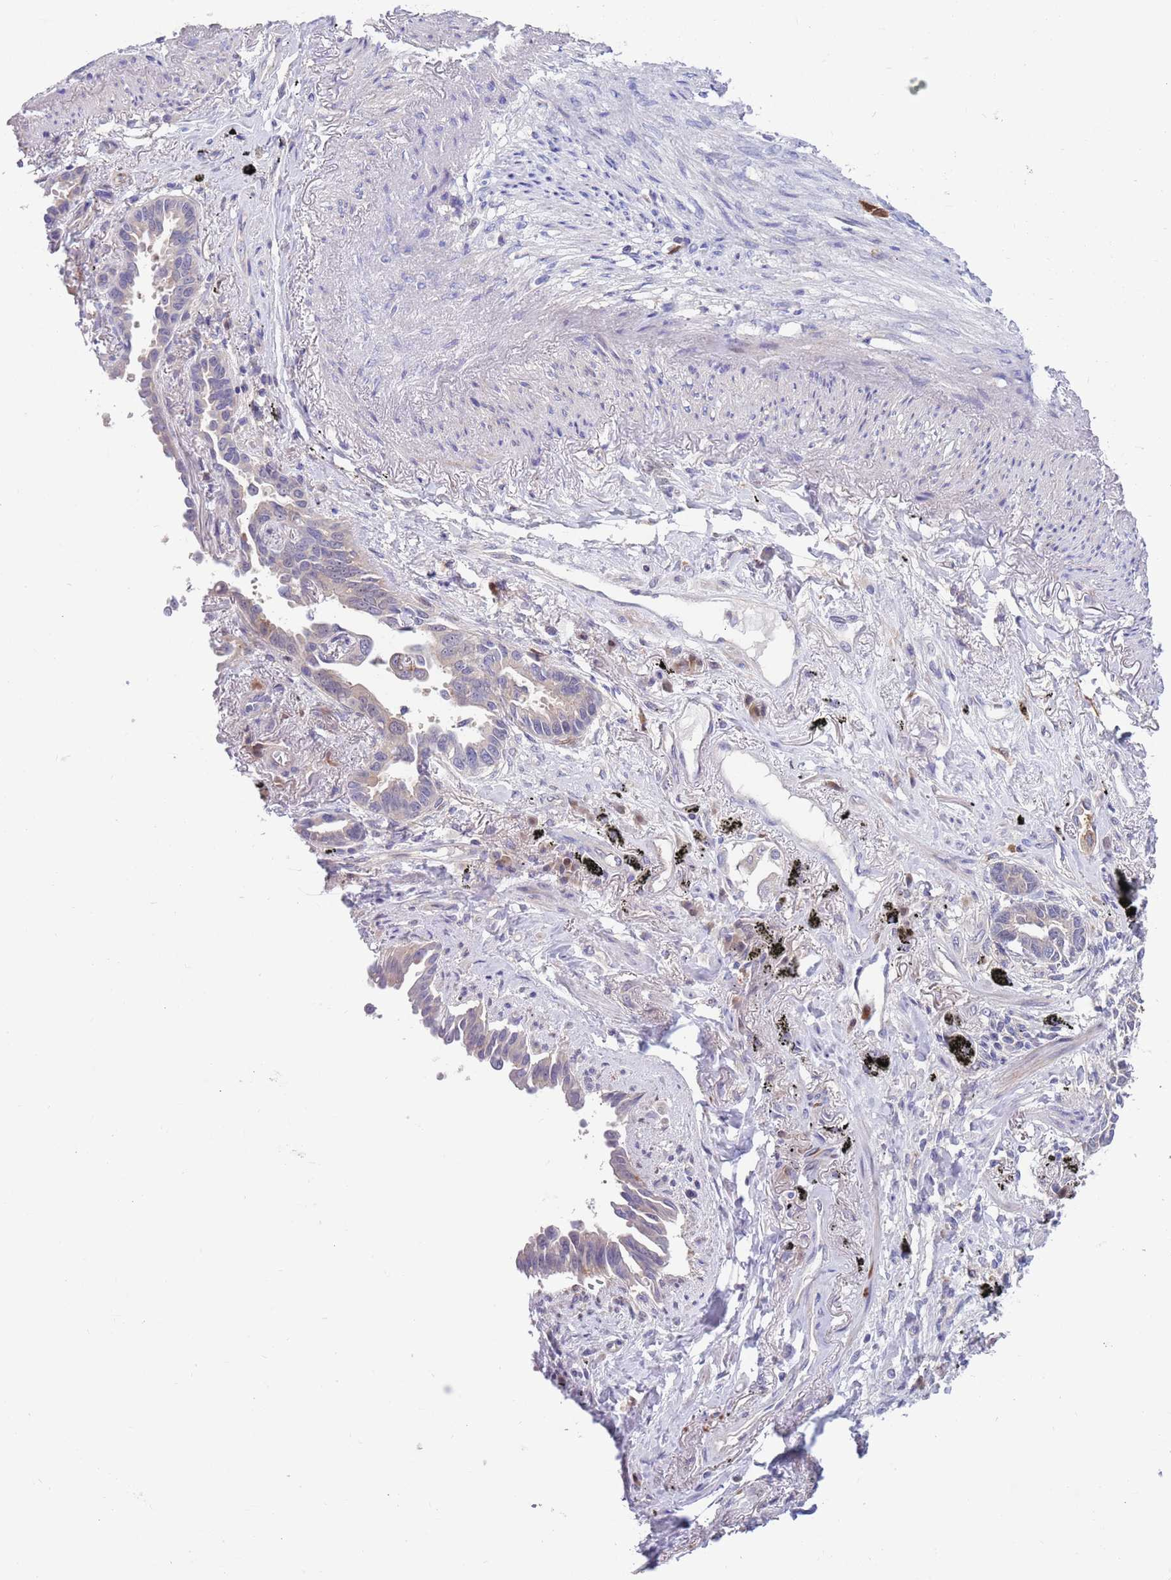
{"staining": {"intensity": "weak", "quantity": "<25%", "location": "cytoplasmic/membranous"}, "tissue": "lung cancer", "cell_type": "Tumor cells", "image_type": "cancer", "snomed": [{"axis": "morphology", "description": "Adenocarcinoma, NOS"}, {"axis": "topography", "description": "Lung"}], "caption": "Tumor cells are negative for brown protein staining in lung cancer.", "gene": "KLHL29", "patient": {"sex": "male", "age": 67}}